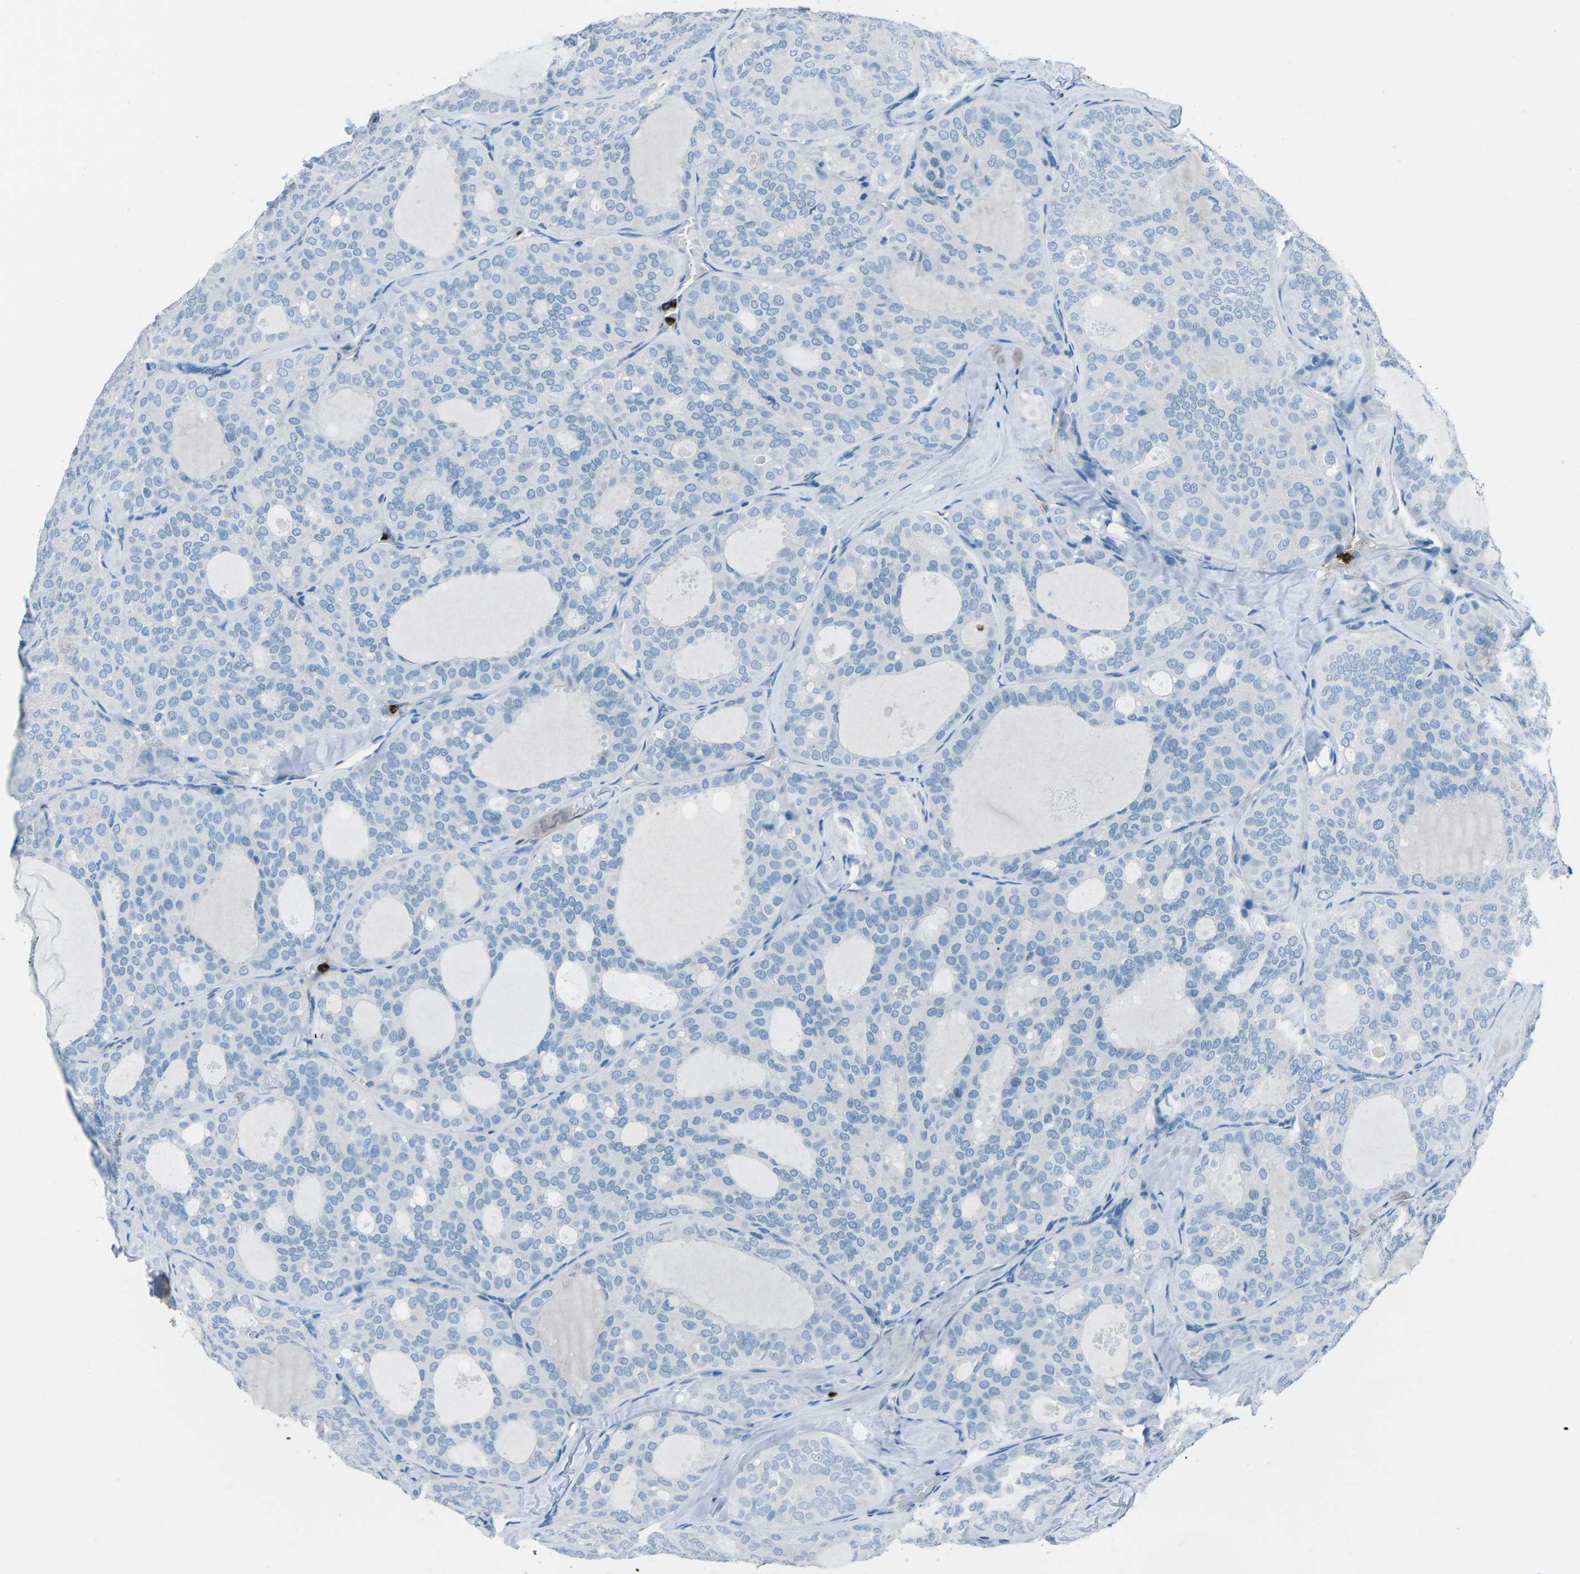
{"staining": {"intensity": "negative", "quantity": "none", "location": "none"}, "tissue": "thyroid cancer", "cell_type": "Tumor cells", "image_type": "cancer", "snomed": [{"axis": "morphology", "description": "Follicular adenoma carcinoma, NOS"}, {"axis": "topography", "description": "Thyroid gland"}], "caption": "DAB (3,3'-diaminobenzidine) immunohistochemical staining of human follicular adenoma carcinoma (thyroid) displays no significant positivity in tumor cells. The staining was performed using DAB to visualize the protein expression in brown, while the nuclei were stained in blue with hematoxylin (Magnification: 20x).", "gene": "FCN1", "patient": {"sex": "male", "age": 75}}